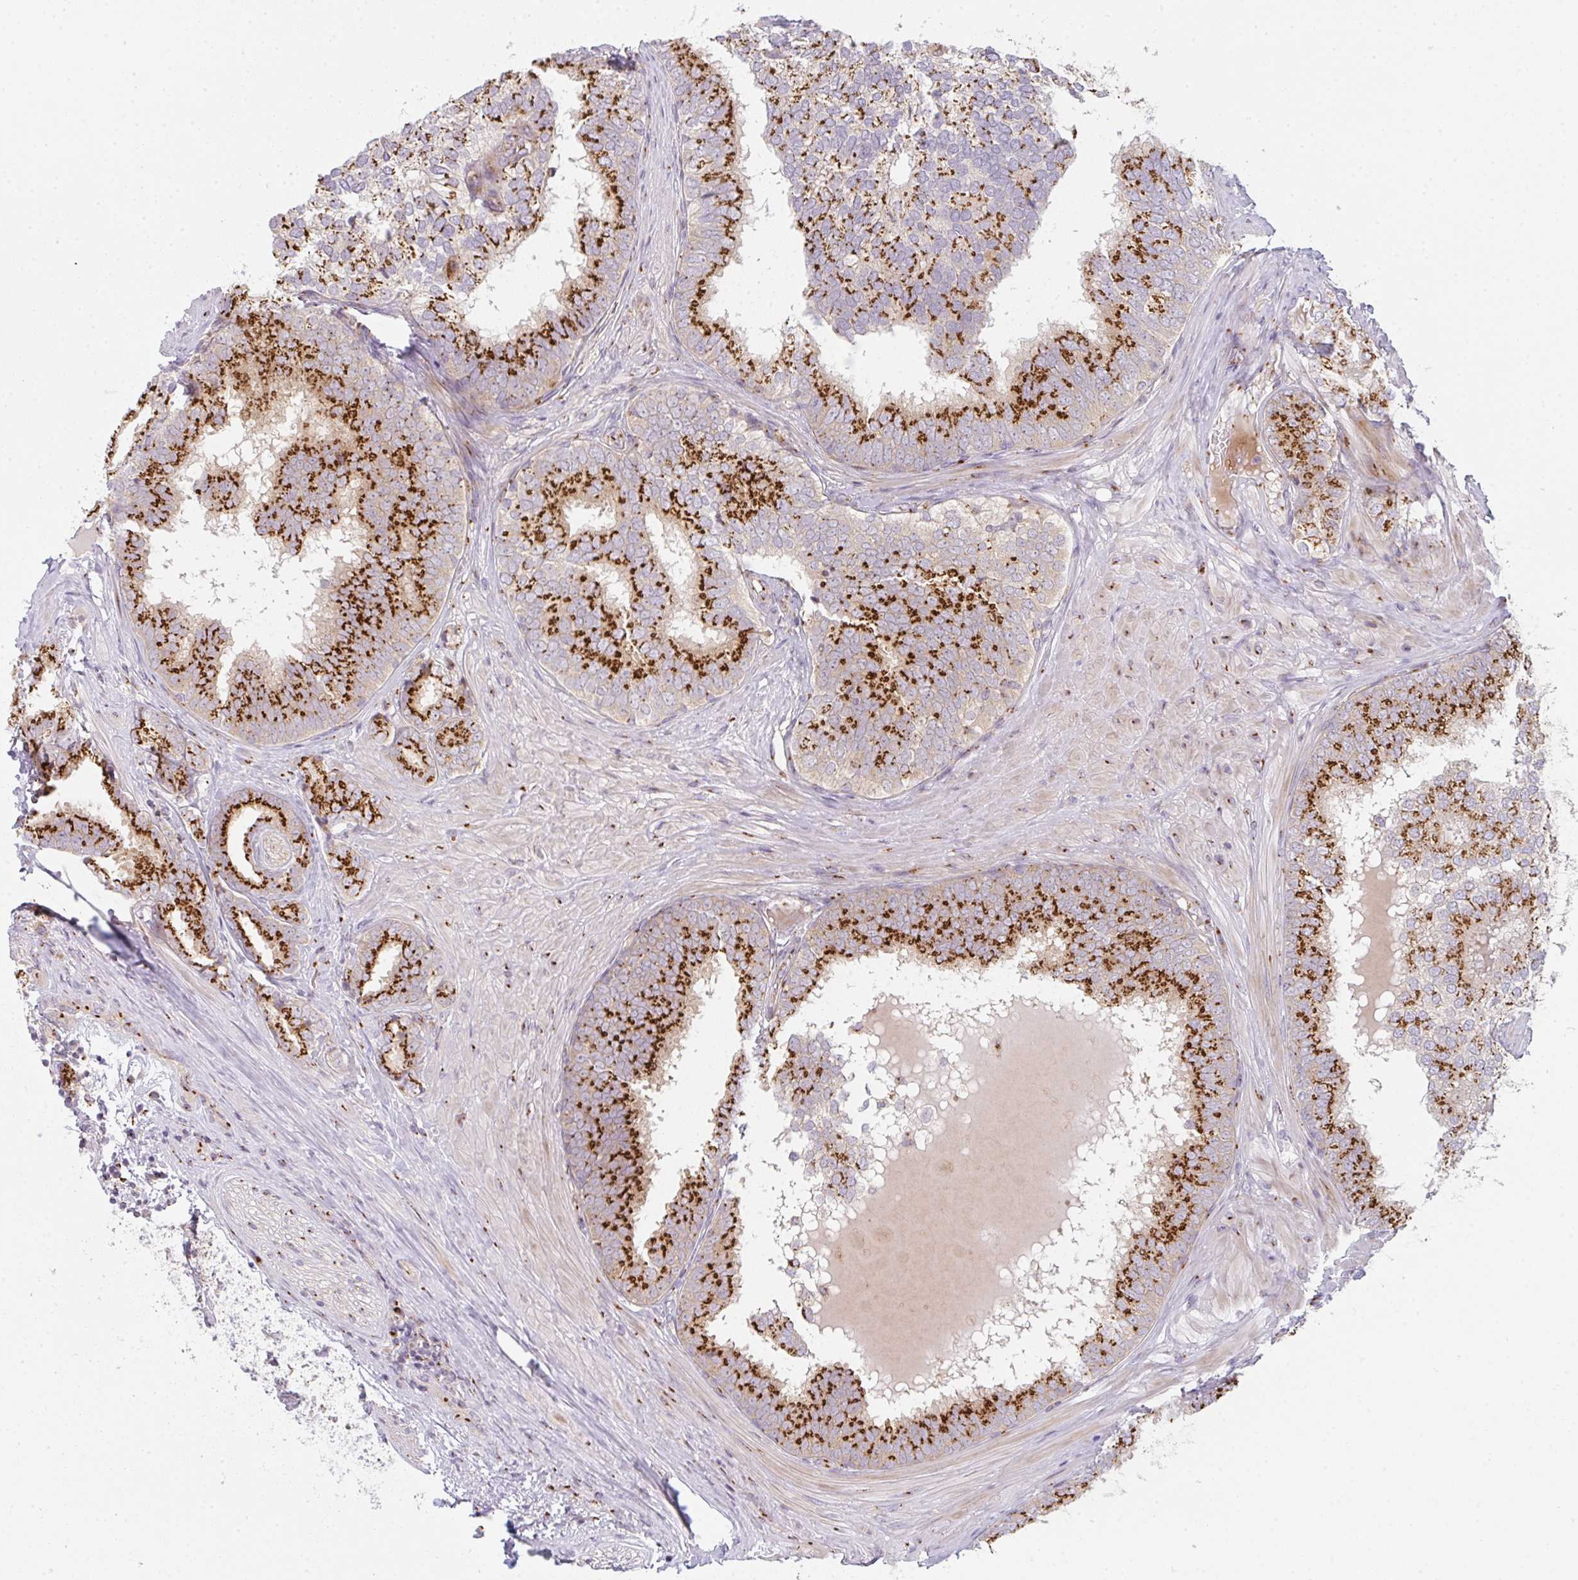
{"staining": {"intensity": "strong", "quantity": ">75%", "location": "cytoplasmic/membranous"}, "tissue": "prostate cancer", "cell_type": "Tumor cells", "image_type": "cancer", "snomed": [{"axis": "morphology", "description": "Adenocarcinoma, High grade"}, {"axis": "topography", "description": "Prostate"}], "caption": "High-grade adenocarcinoma (prostate) tissue shows strong cytoplasmic/membranous positivity in about >75% of tumor cells", "gene": "GVQW3", "patient": {"sex": "male", "age": 72}}